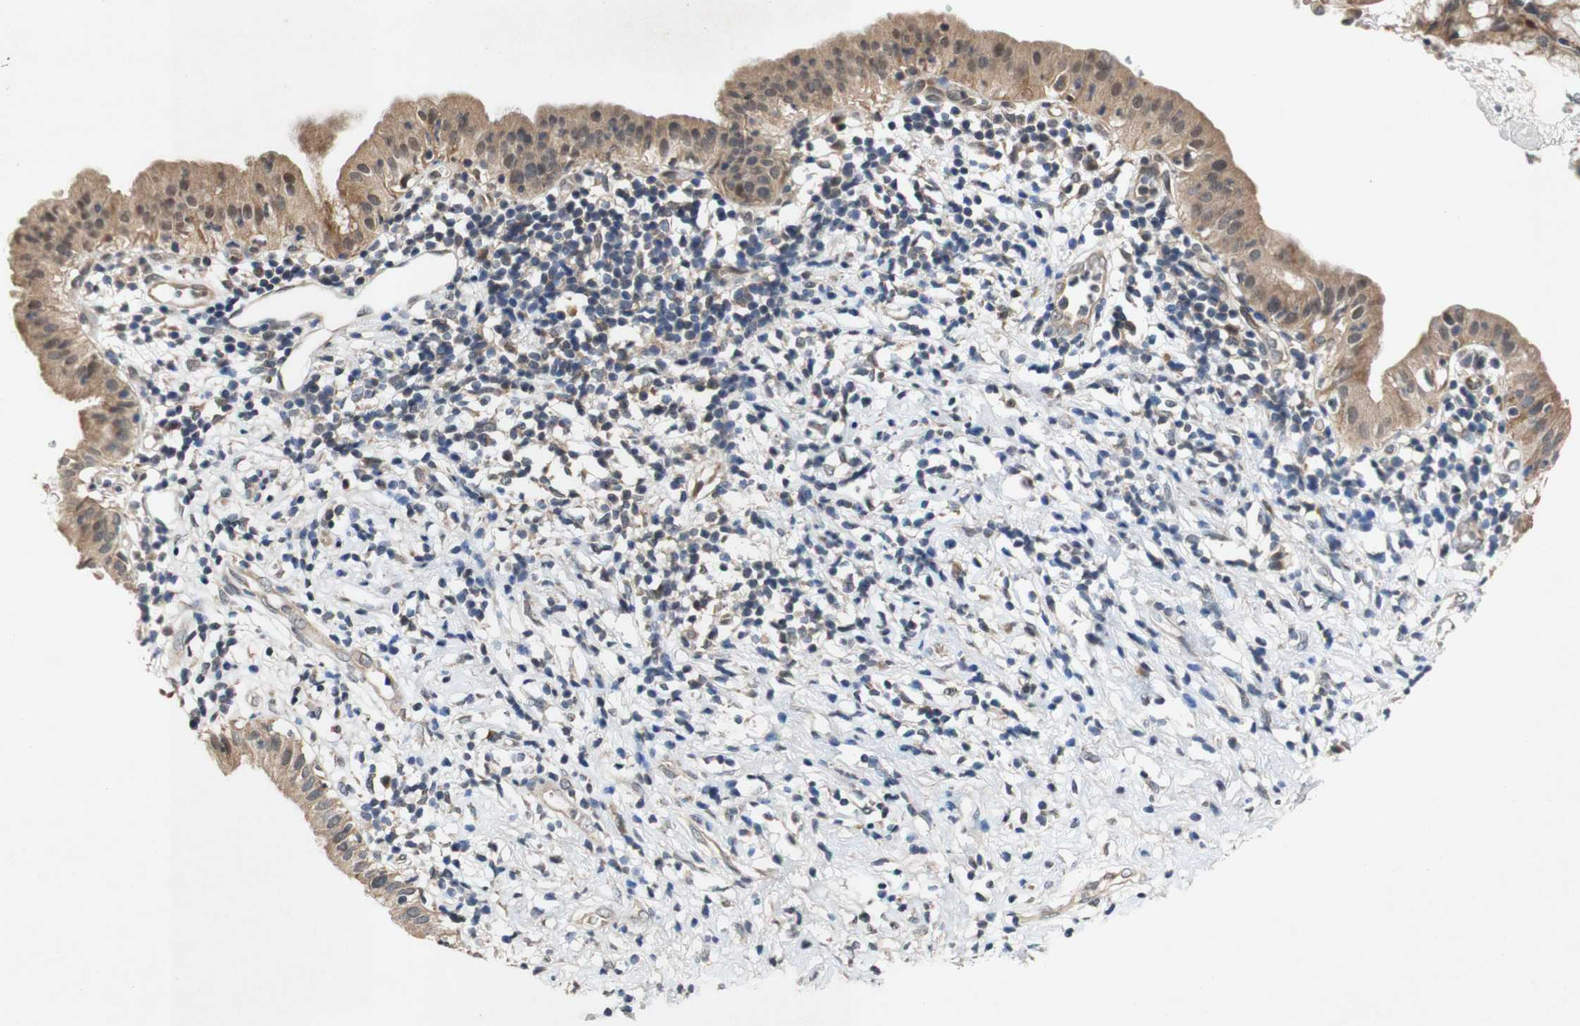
{"staining": {"intensity": "moderate", "quantity": ">75%", "location": "cytoplasmic/membranous"}, "tissue": "pancreatic cancer", "cell_type": "Tumor cells", "image_type": "cancer", "snomed": [{"axis": "morphology", "description": "Adenocarcinoma, NOS"}, {"axis": "morphology", "description": "Adenocarcinoma, metastatic, NOS"}, {"axis": "topography", "description": "Lymph node"}, {"axis": "topography", "description": "Pancreas"}, {"axis": "topography", "description": "Duodenum"}], "caption": "Pancreatic cancer (metastatic adenocarcinoma) stained with a brown dye demonstrates moderate cytoplasmic/membranous positive positivity in approximately >75% of tumor cells.", "gene": "PIN1", "patient": {"sex": "female", "age": 64}}